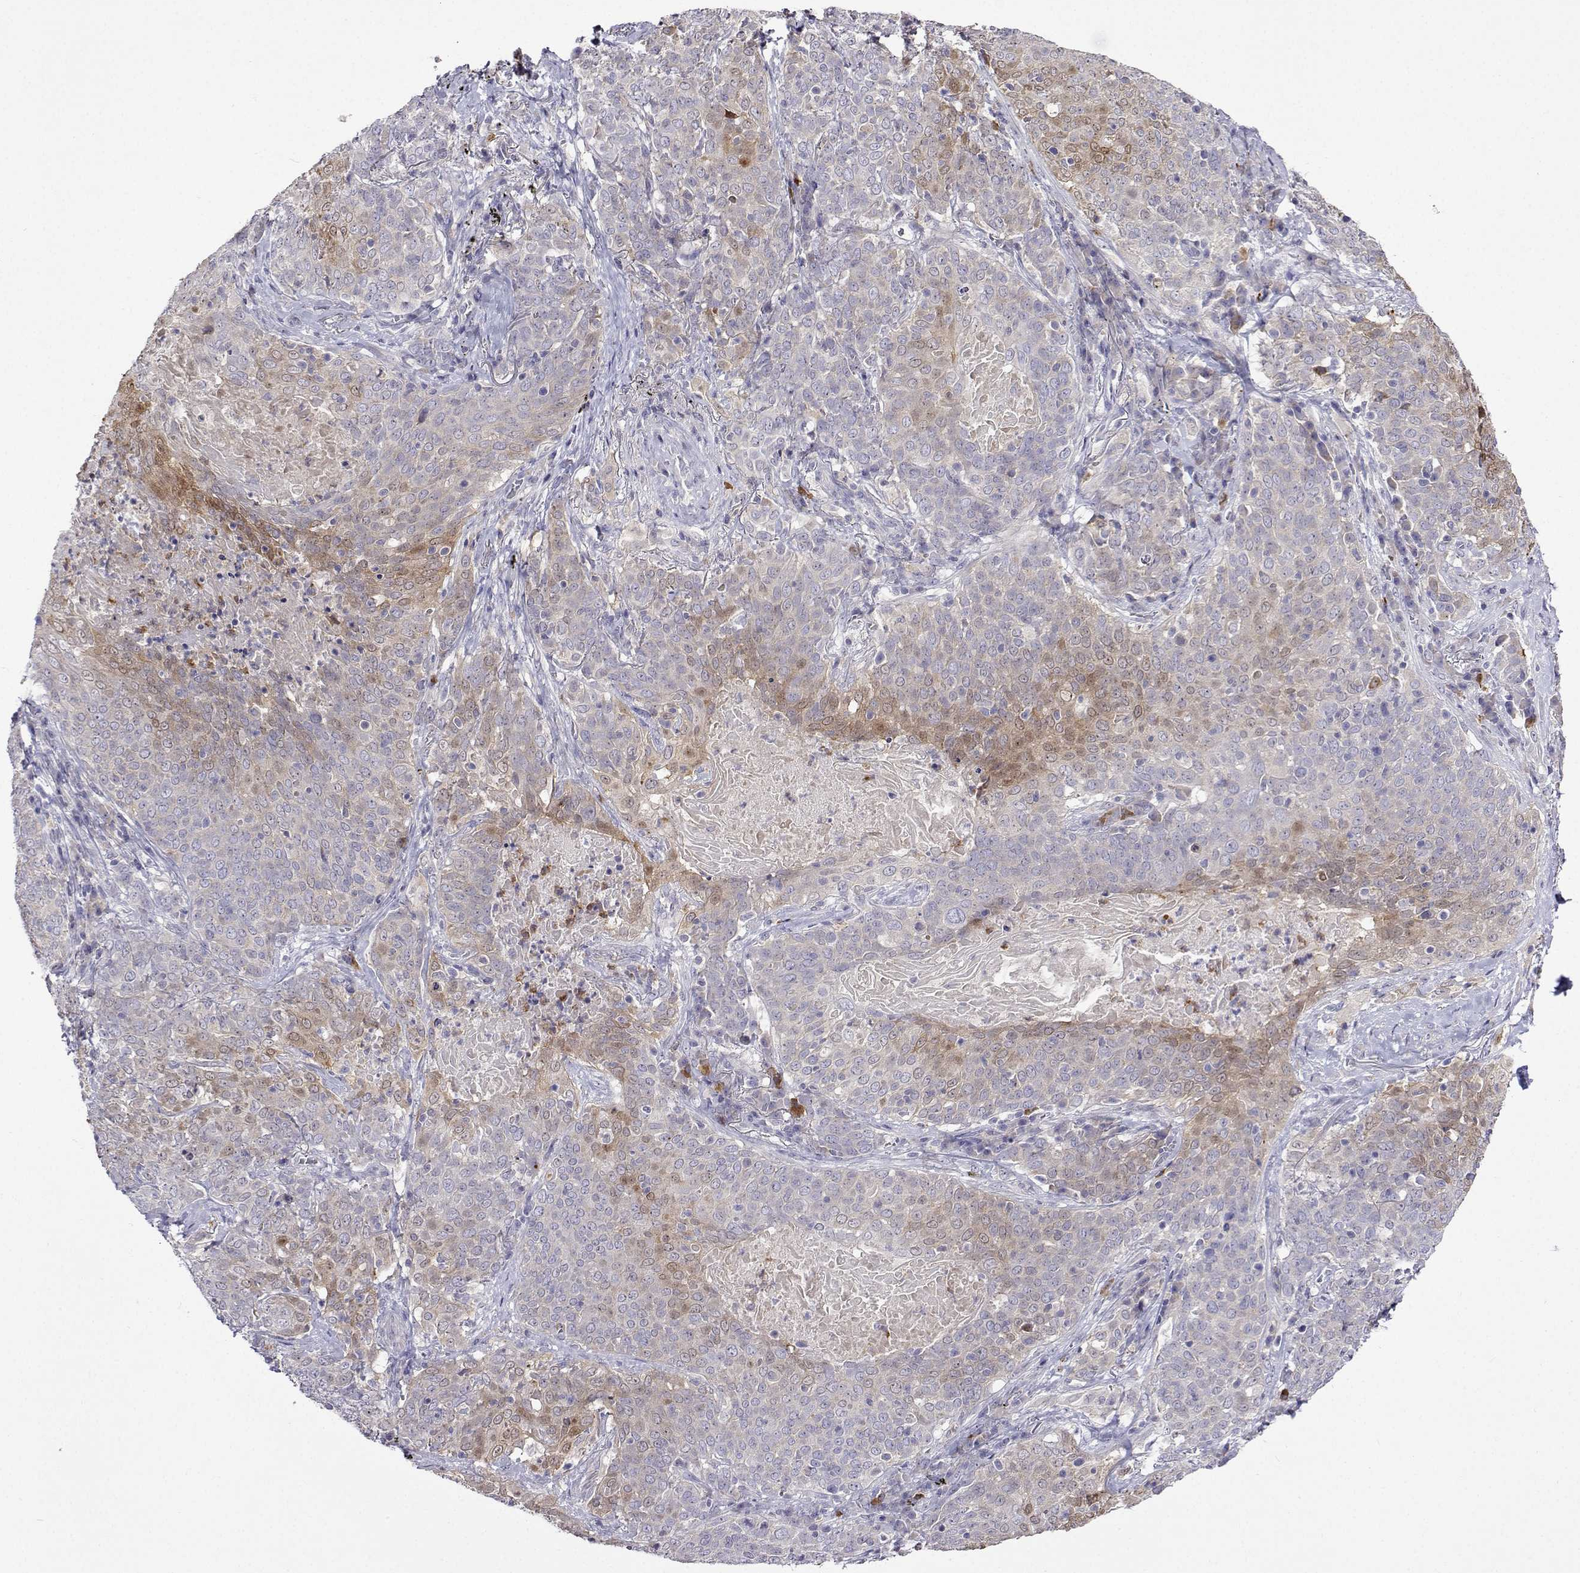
{"staining": {"intensity": "moderate", "quantity": "<25%", "location": "cytoplasmic/membranous,nuclear"}, "tissue": "lung cancer", "cell_type": "Tumor cells", "image_type": "cancer", "snomed": [{"axis": "morphology", "description": "Squamous cell carcinoma, NOS"}, {"axis": "topography", "description": "Lung"}], "caption": "Protein expression analysis of lung squamous cell carcinoma exhibits moderate cytoplasmic/membranous and nuclear staining in approximately <25% of tumor cells.", "gene": "SULT2A1", "patient": {"sex": "male", "age": 82}}